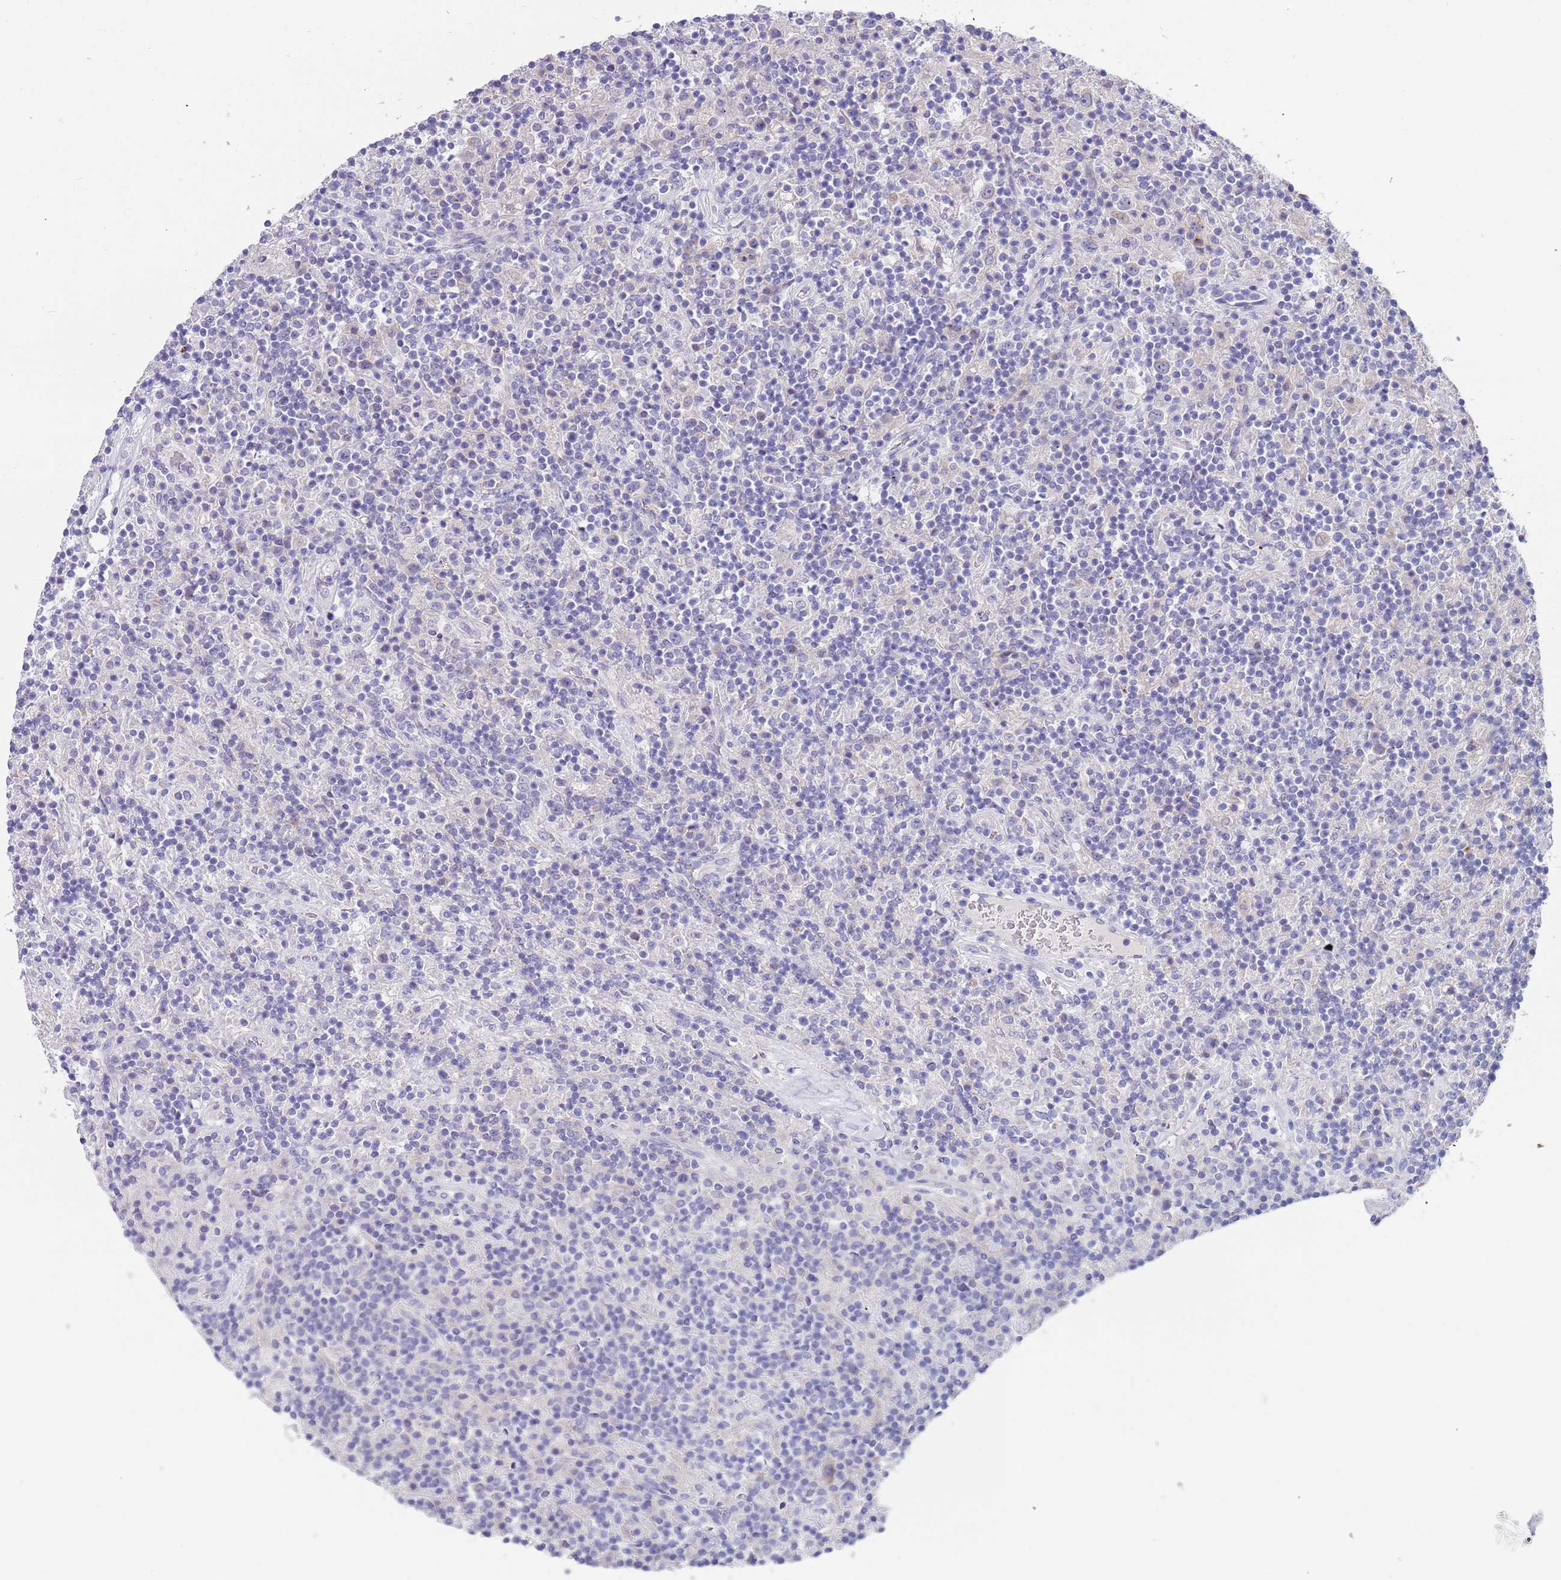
{"staining": {"intensity": "negative", "quantity": "none", "location": "none"}, "tissue": "lymphoma", "cell_type": "Tumor cells", "image_type": "cancer", "snomed": [{"axis": "morphology", "description": "Hodgkin's disease, NOS"}, {"axis": "topography", "description": "Lymph node"}], "caption": "Tumor cells show no significant expression in lymphoma. Brightfield microscopy of immunohistochemistry stained with DAB (brown) and hematoxylin (blue), captured at high magnification.", "gene": "TYW1", "patient": {"sex": "male", "age": 70}}